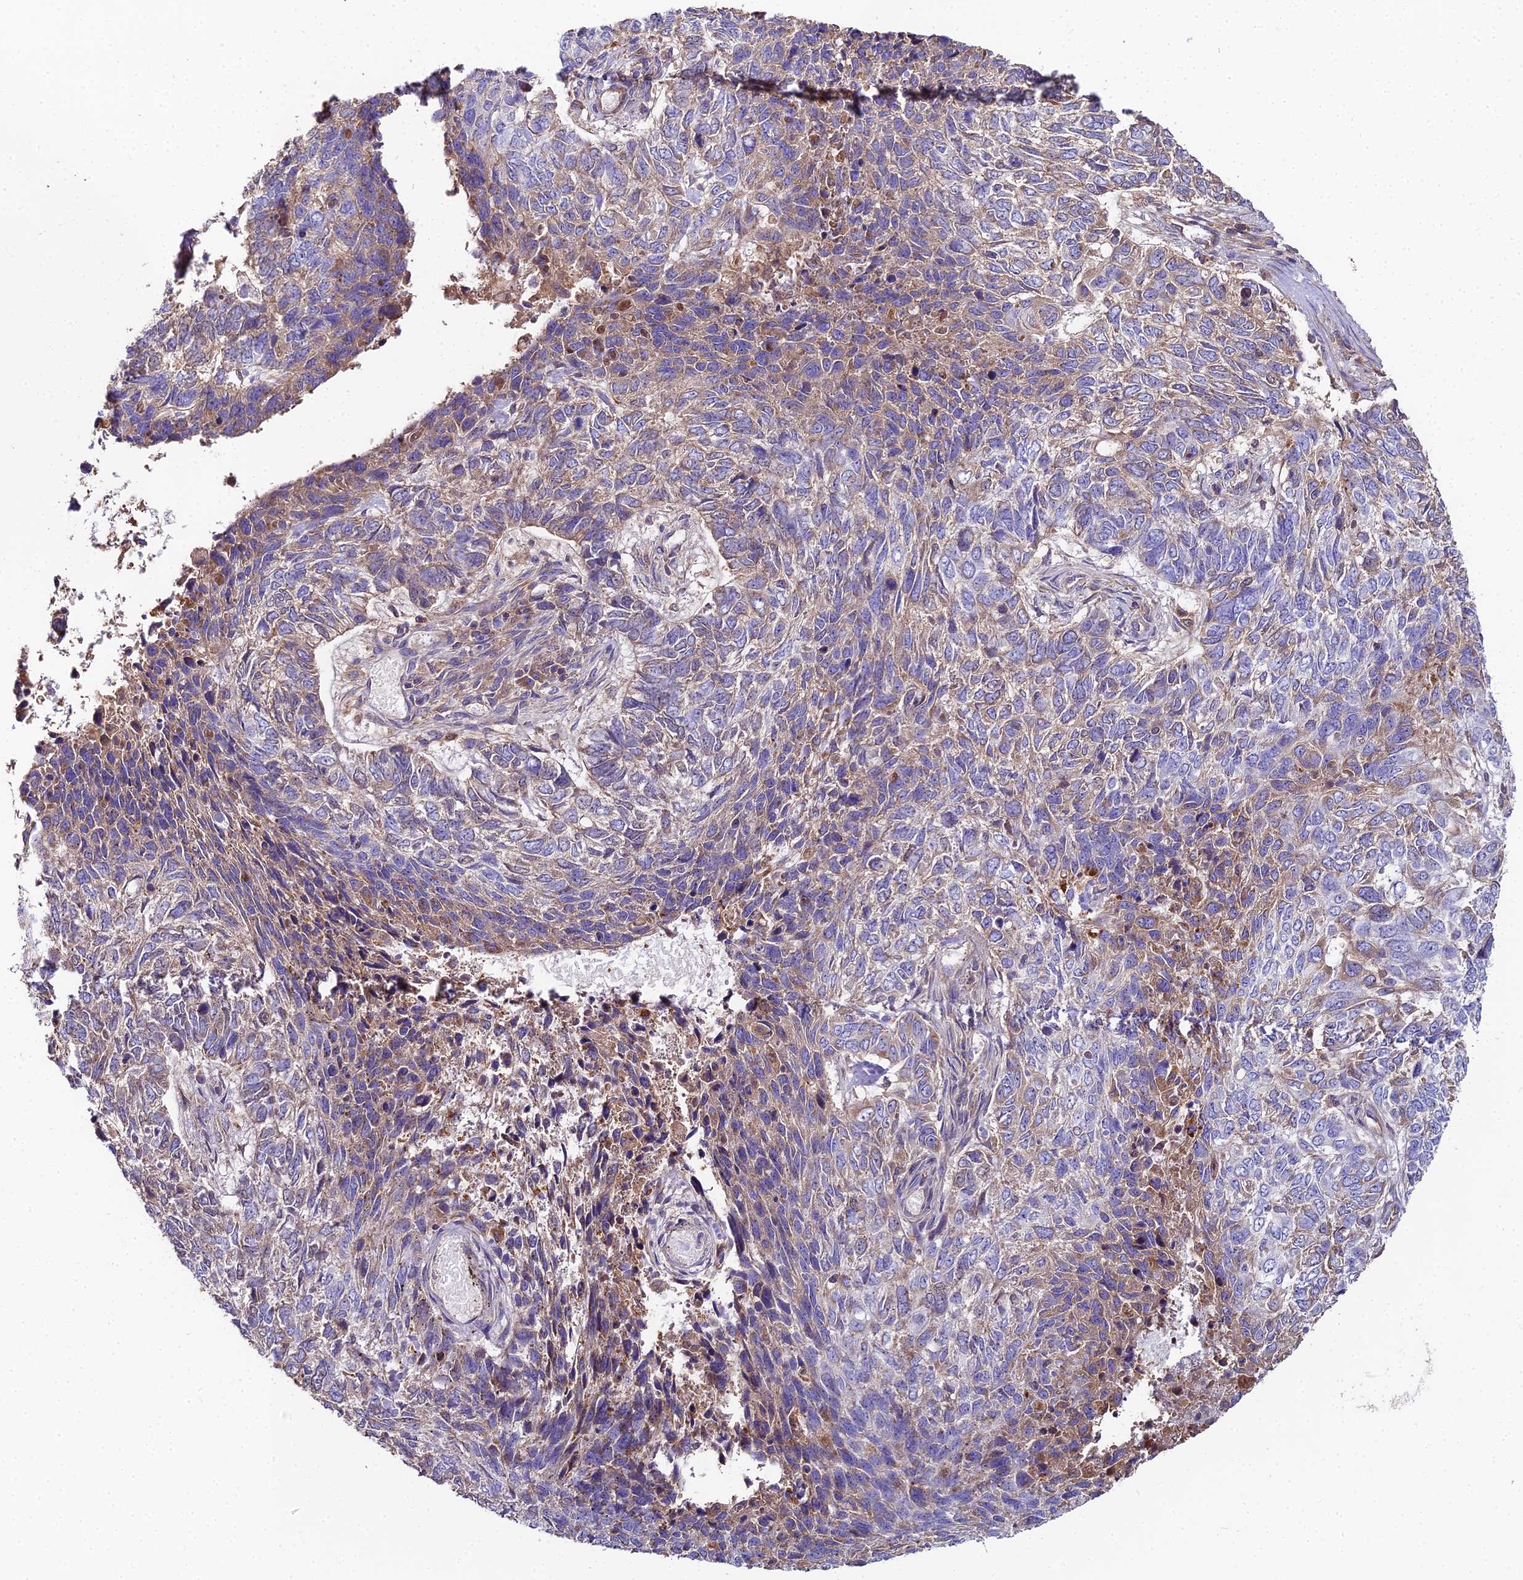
{"staining": {"intensity": "moderate", "quantity": "<25%", "location": "cytoplasmic/membranous"}, "tissue": "skin cancer", "cell_type": "Tumor cells", "image_type": "cancer", "snomed": [{"axis": "morphology", "description": "Basal cell carcinoma"}, {"axis": "topography", "description": "Skin"}], "caption": "Moderate cytoplasmic/membranous staining for a protein is appreciated in about <25% of tumor cells of basal cell carcinoma (skin) using immunohistochemistry (IHC).", "gene": "BEX4", "patient": {"sex": "female", "age": 65}}